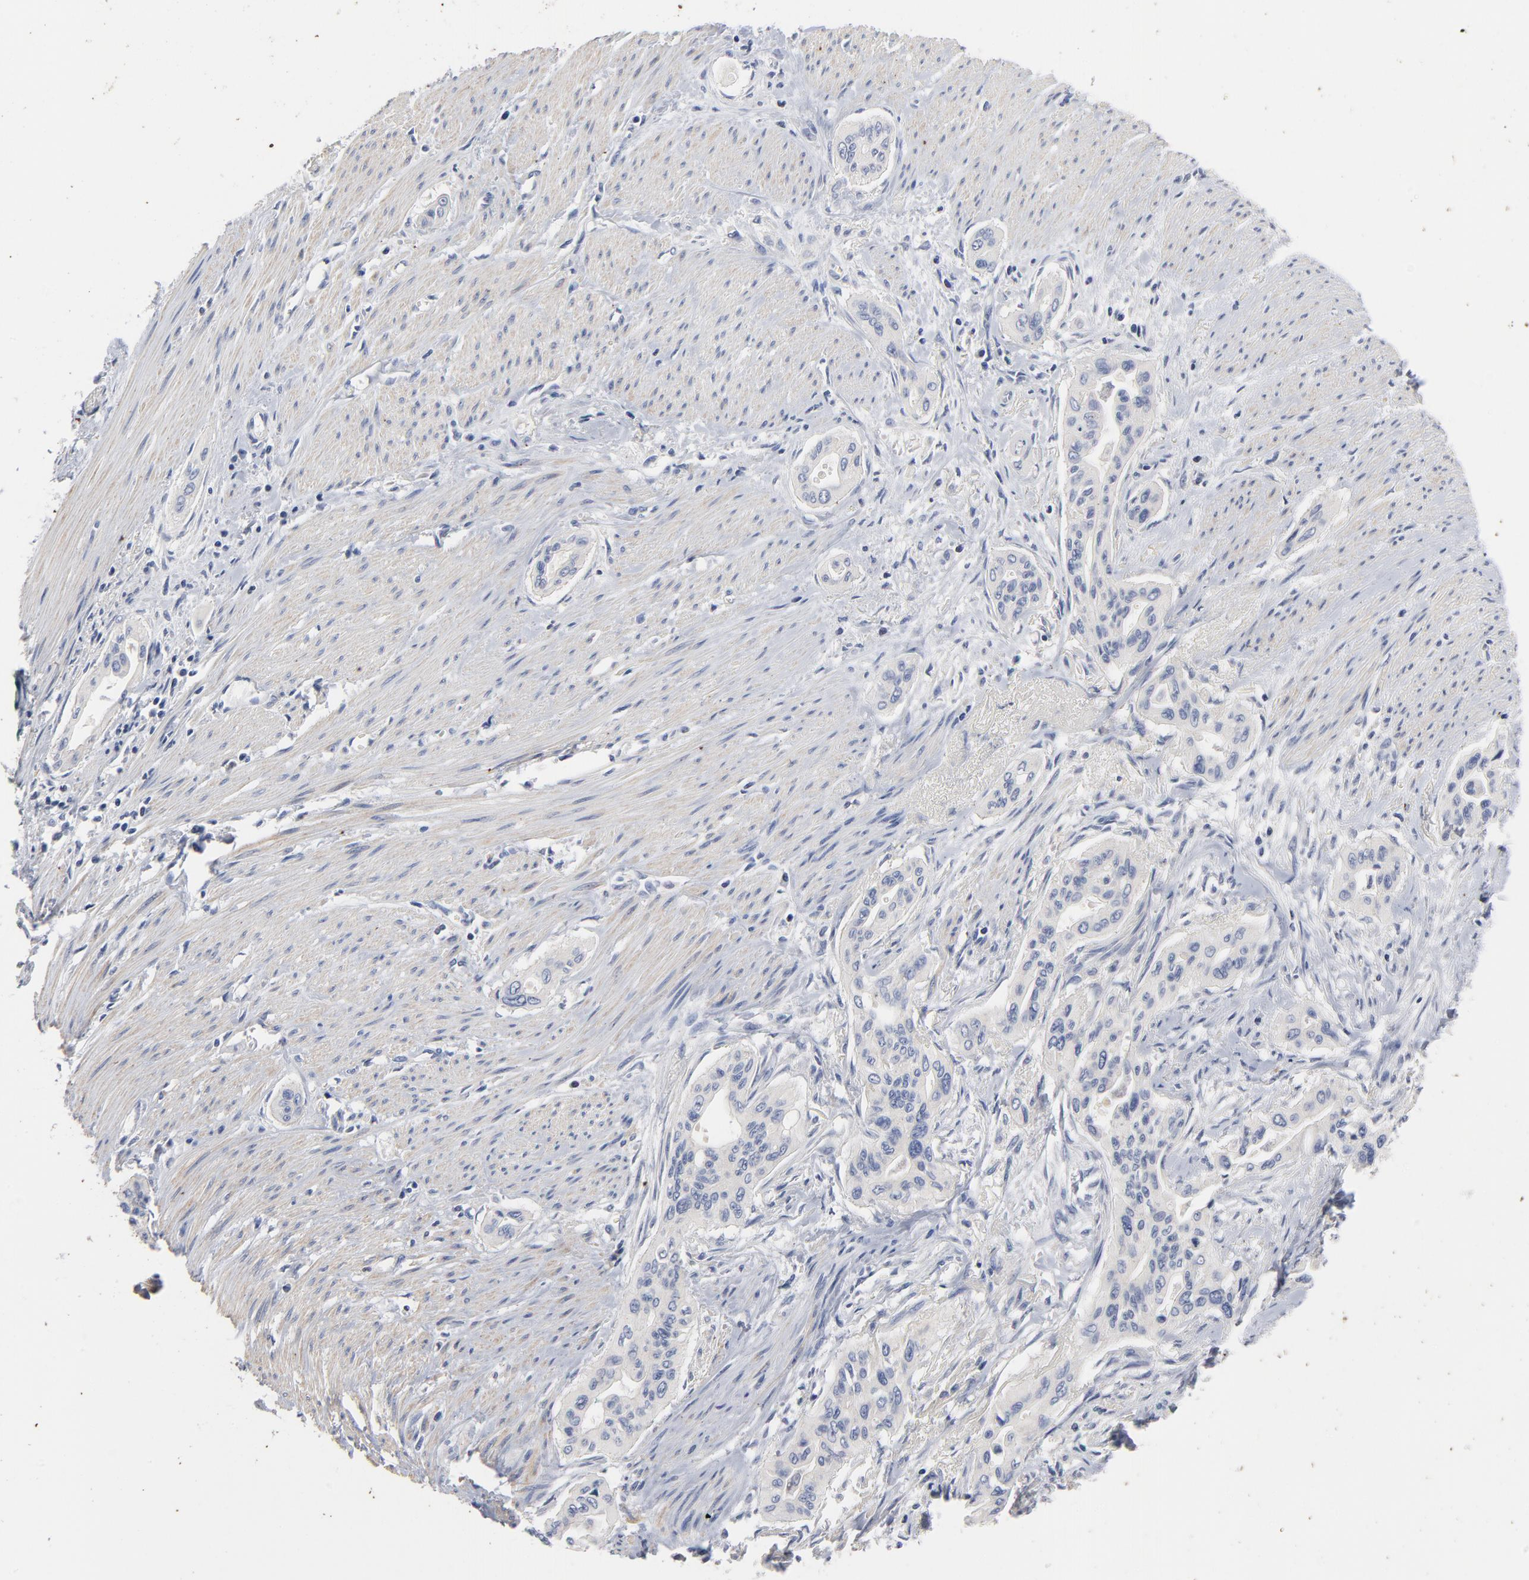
{"staining": {"intensity": "negative", "quantity": "none", "location": "none"}, "tissue": "pancreatic cancer", "cell_type": "Tumor cells", "image_type": "cancer", "snomed": [{"axis": "morphology", "description": "Adenocarcinoma, NOS"}, {"axis": "topography", "description": "Pancreas"}], "caption": "Immunohistochemistry micrograph of neoplastic tissue: pancreatic adenocarcinoma stained with DAB exhibits no significant protein positivity in tumor cells.", "gene": "AADAC", "patient": {"sex": "male", "age": 77}}